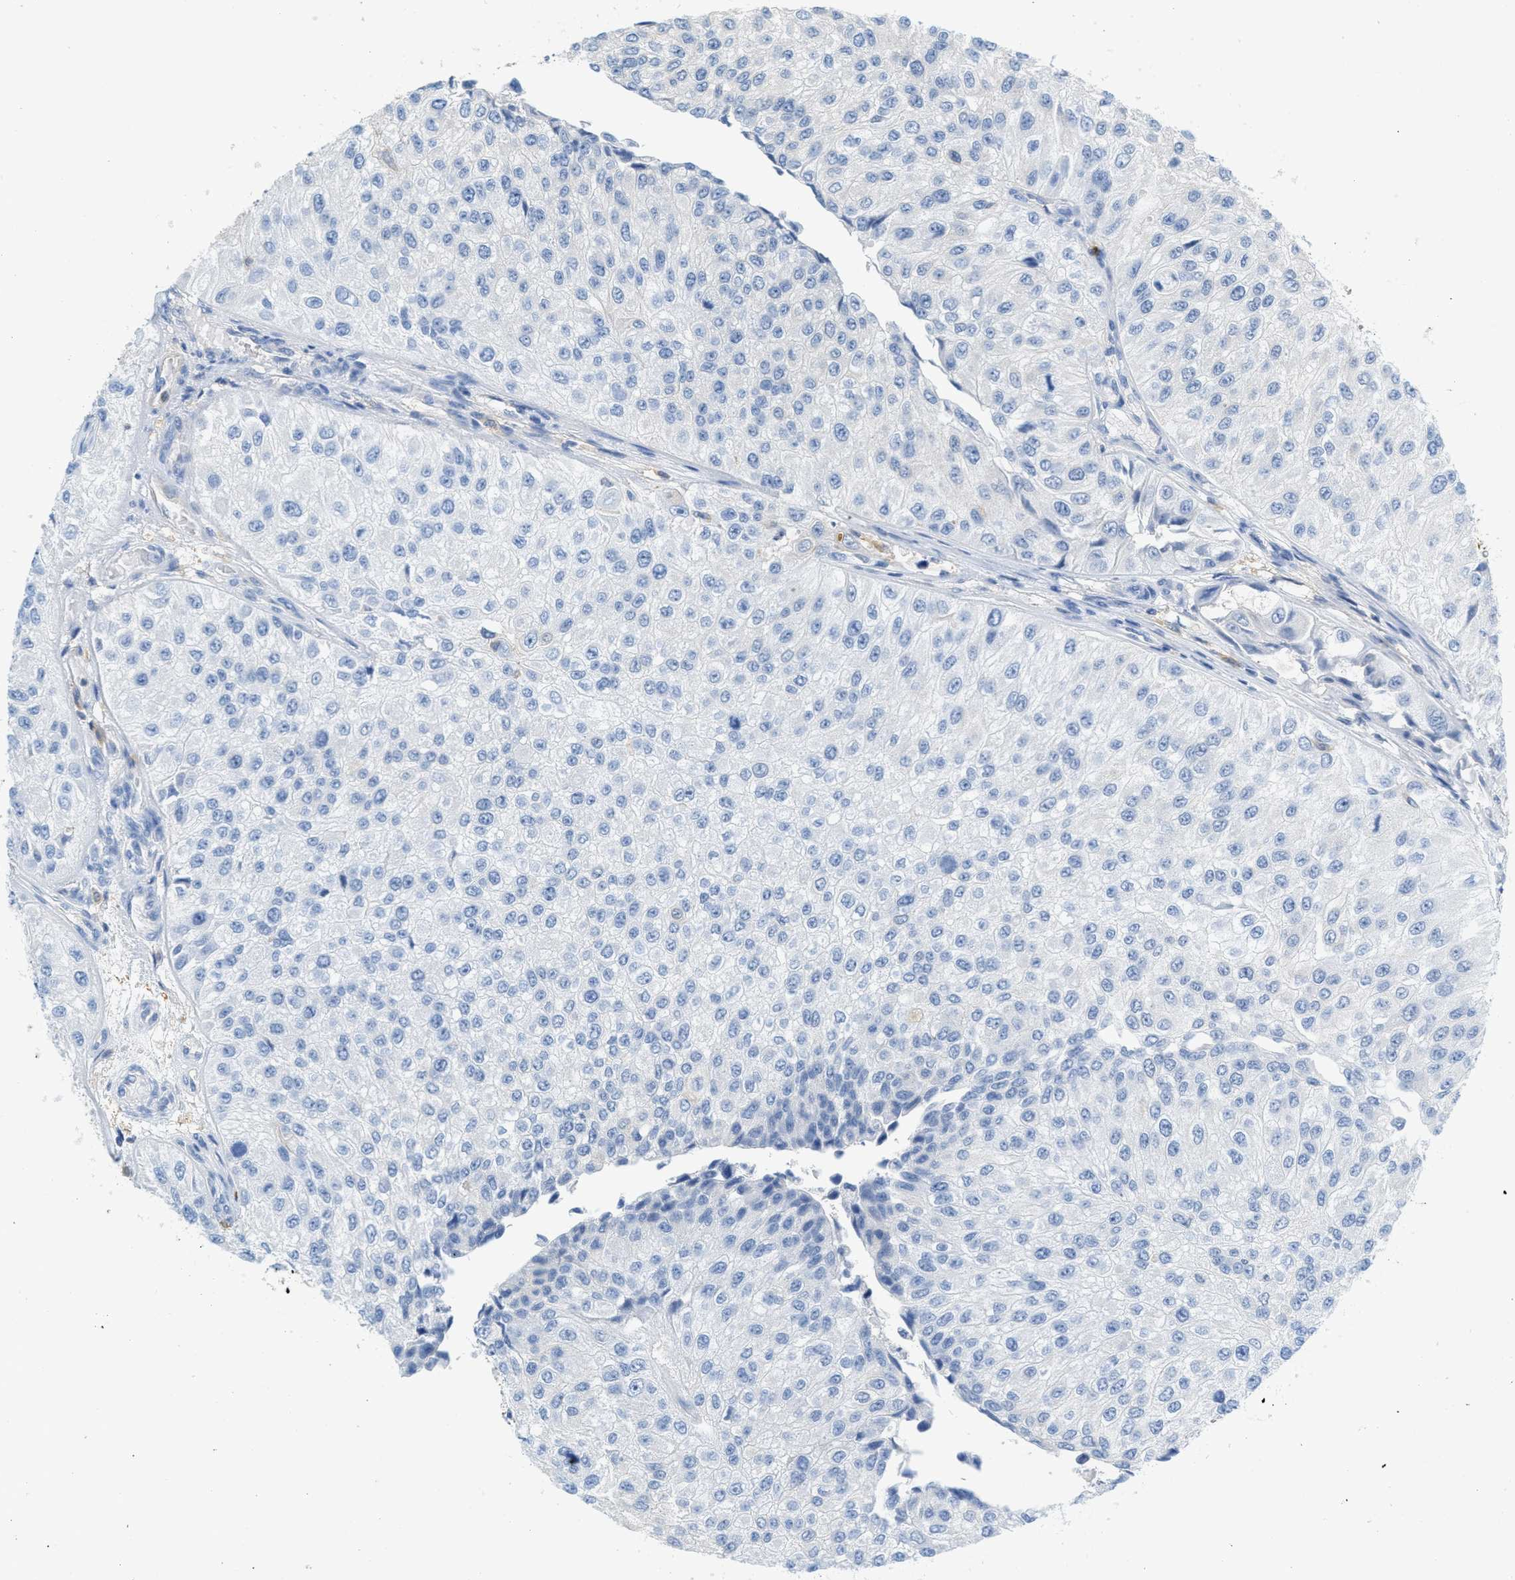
{"staining": {"intensity": "negative", "quantity": "none", "location": "none"}, "tissue": "urothelial cancer", "cell_type": "Tumor cells", "image_type": "cancer", "snomed": [{"axis": "morphology", "description": "Urothelial carcinoma, High grade"}, {"axis": "topography", "description": "Kidney"}, {"axis": "topography", "description": "Urinary bladder"}], "caption": "High magnification brightfield microscopy of high-grade urothelial carcinoma stained with DAB (3,3'-diaminobenzidine) (brown) and counterstained with hematoxylin (blue): tumor cells show no significant staining. (DAB IHC with hematoxylin counter stain).", "gene": "SERPINB1", "patient": {"sex": "male", "age": 77}}